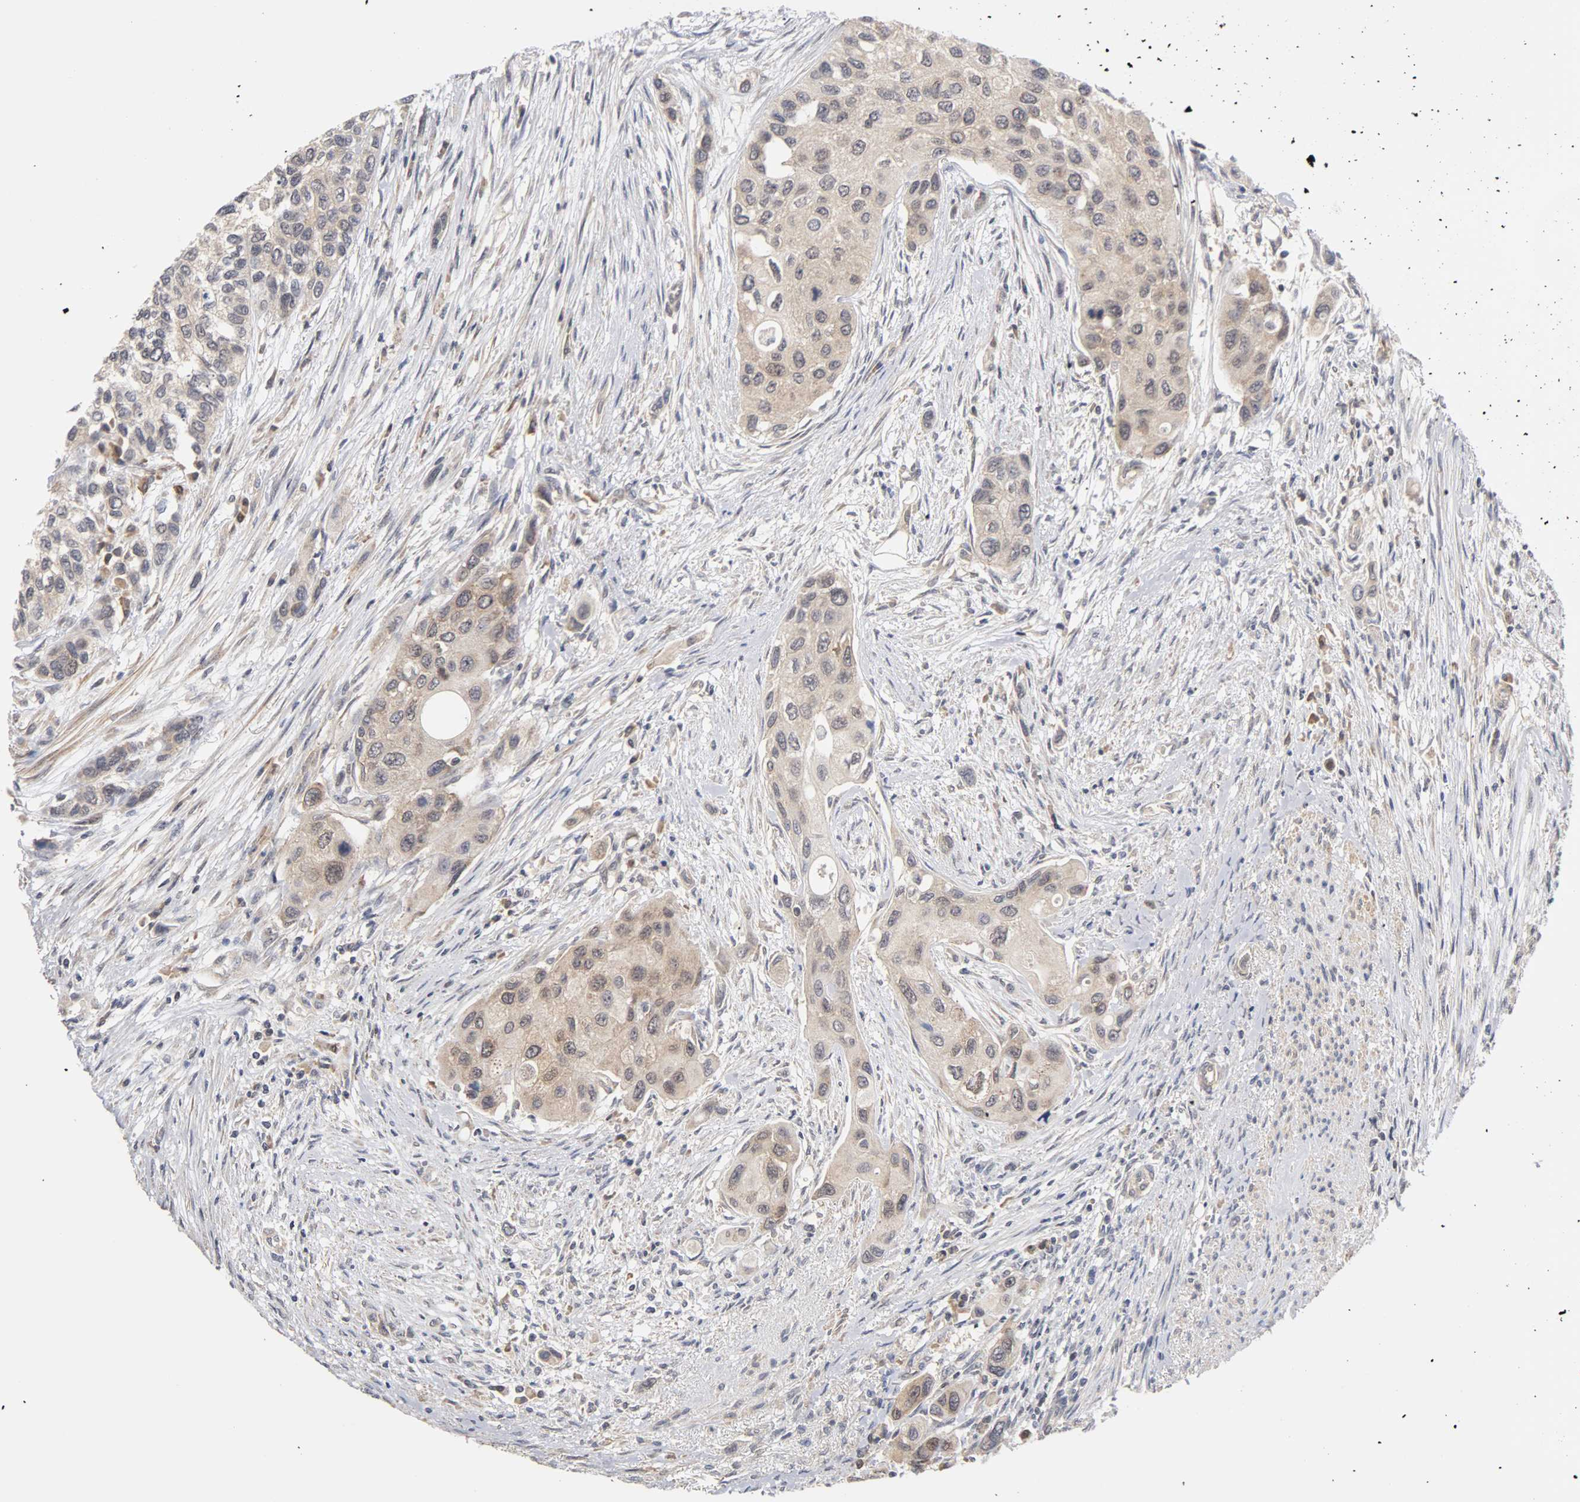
{"staining": {"intensity": "weak", "quantity": ">75%", "location": "cytoplasmic/membranous,nuclear"}, "tissue": "urothelial cancer", "cell_type": "Tumor cells", "image_type": "cancer", "snomed": [{"axis": "morphology", "description": "Urothelial carcinoma, High grade"}, {"axis": "topography", "description": "Urinary bladder"}], "caption": "Tumor cells show low levels of weak cytoplasmic/membranous and nuclear positivity in about >75% of cells in urothelial carcinoma (high-grade). (DAB IHC with brightfield microscopy, high magnification).", "gene": "UBE2M", "patient": {"sex": "female", "age": 56}}